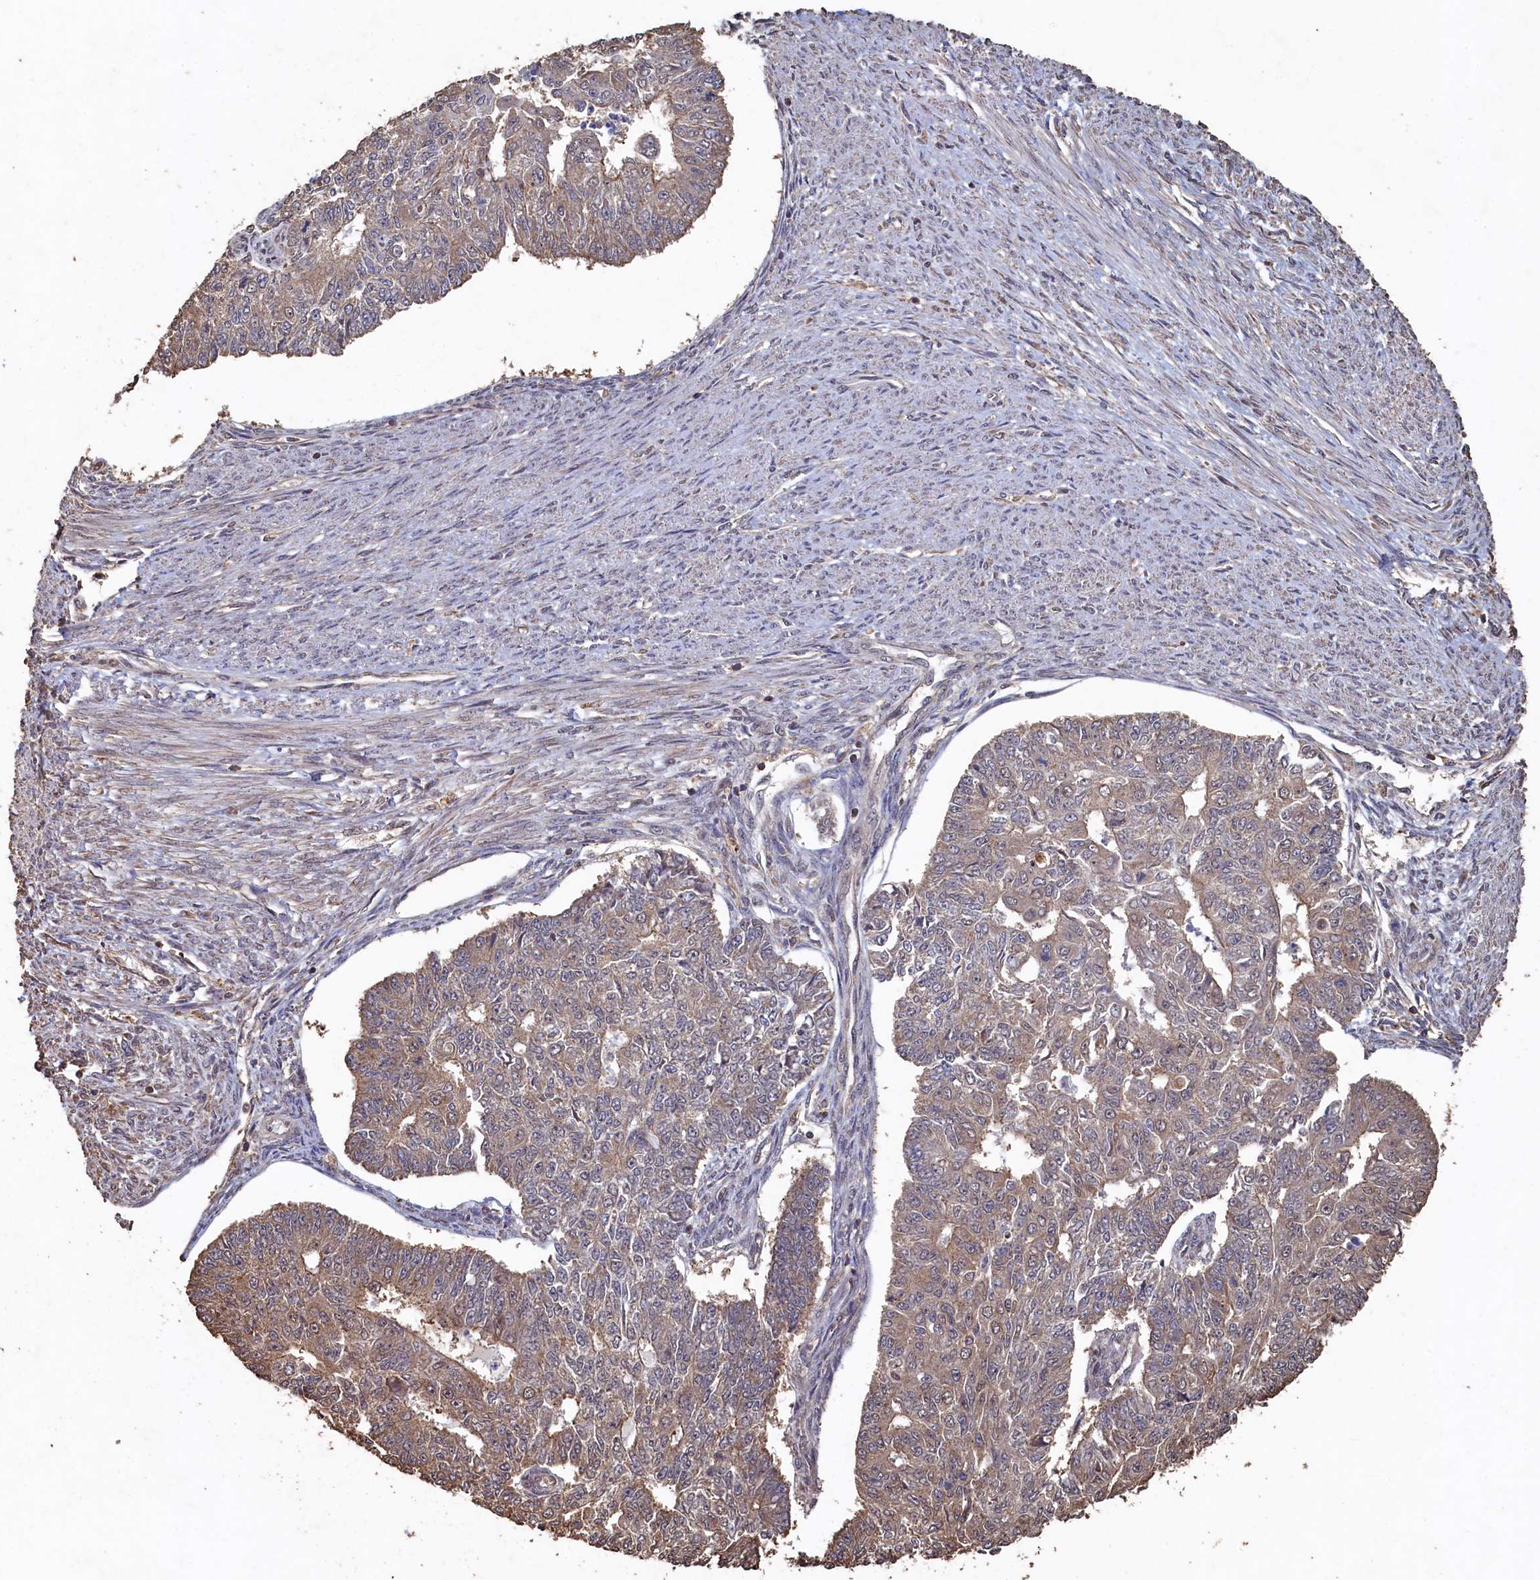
{"staining": {"intensity": "weak", "quantity": "<25%", "location": "cytoplasmic/membranous"}, "tissue": "endometrial cancer", "cell_type": "Tumor cells", "image_type": "cancer", "snomed": [{"axis": "morphology", "description": "Adenocarcinoma, NOS"}, {"axis": "topography", "description": "Endometrium"}], "caption": "The immunohistochemistry (IHC) micrograph has no significant expression in tumor cells of endometrial cancer tissue.", "gene": "PIGN", "patient": {"sex": "female", "age": 32}}